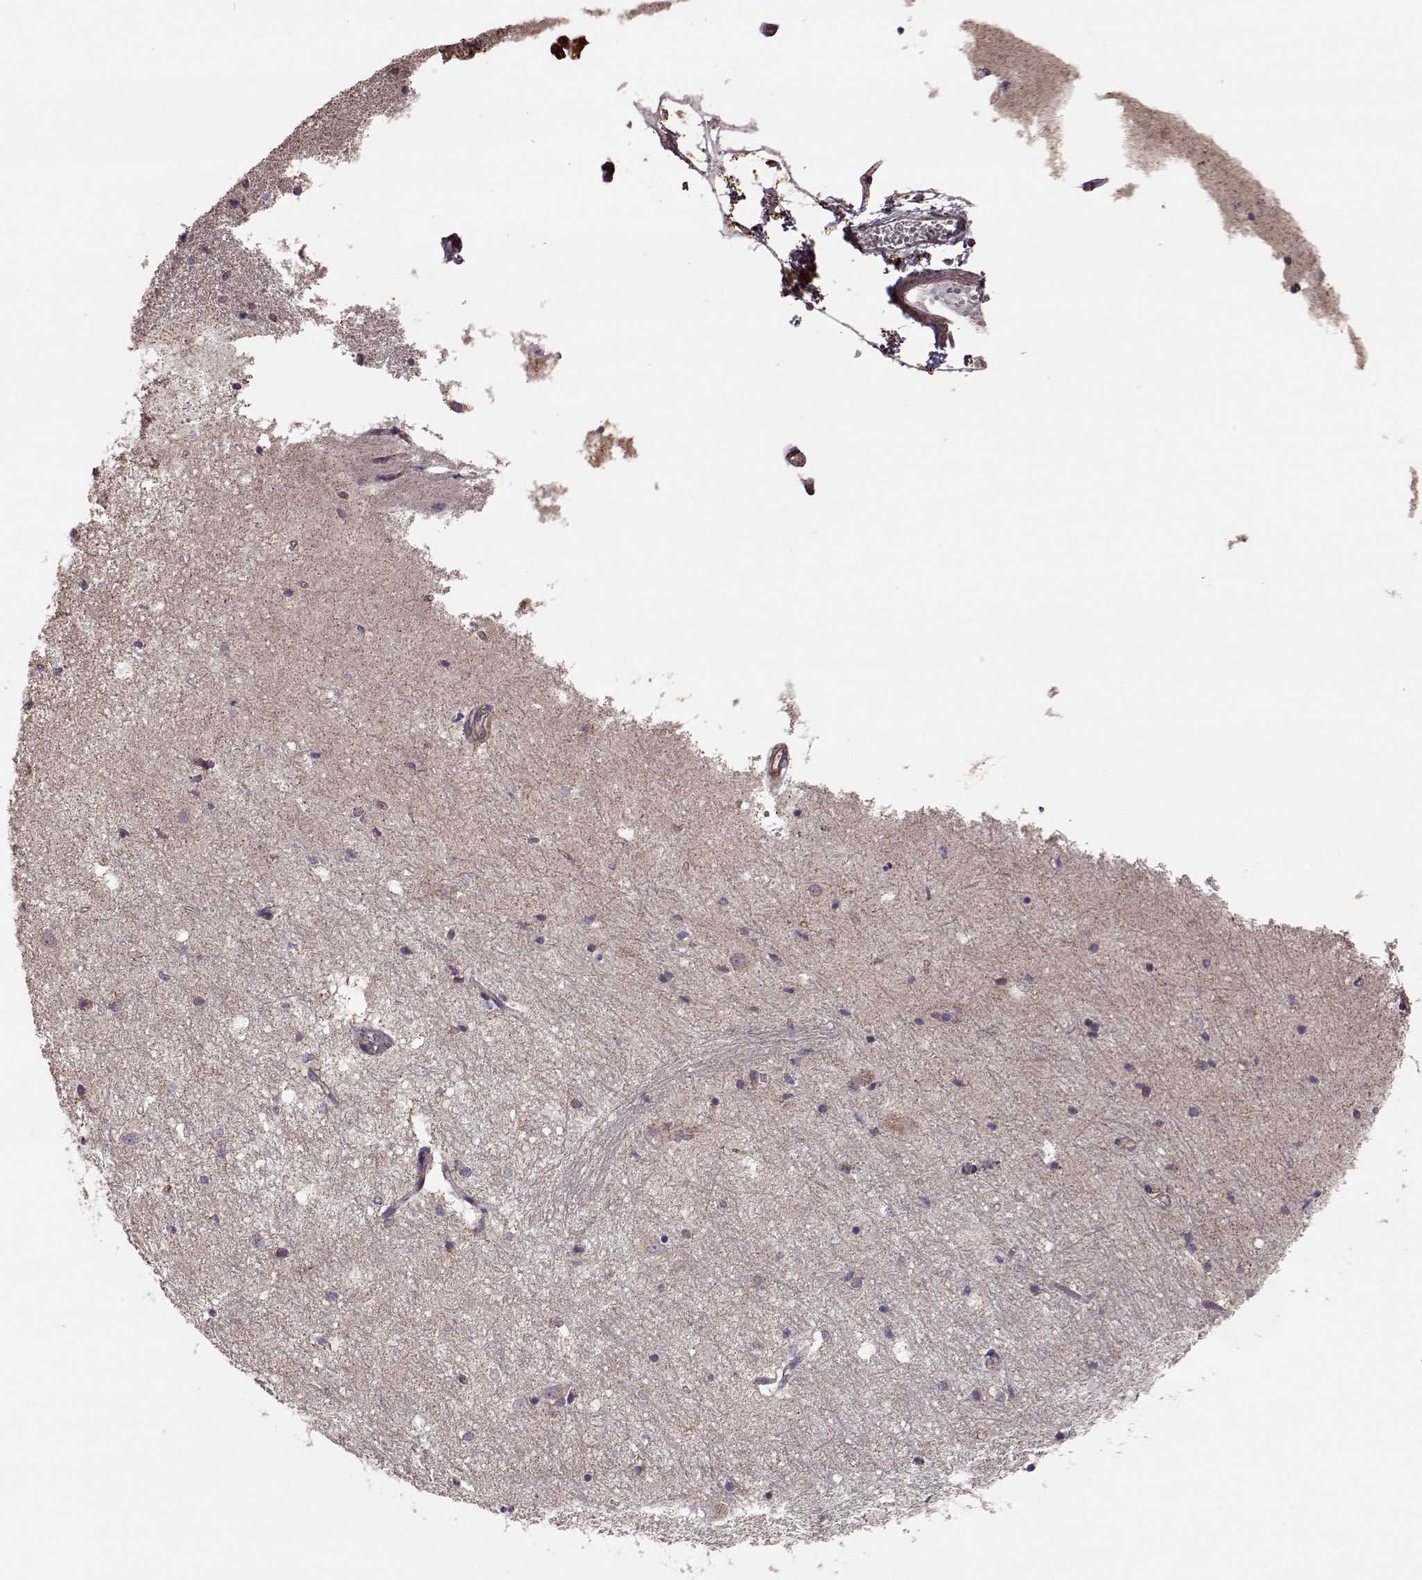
{"staining": {"intensity": "weak", "quantity": "<25%", "location": "cytoplasmic/membranous"}, "tissue": "hippocampus", "cell_type": "Glial cells", "image_type": "normal", "snomed": [{"axis": "morphology", "description": "Normal tissue, NOS"}, {"axis": "topography", "description": "Hippocampus"}], "caption": "This micrograph is of unremarkable hippocampus stained with immunohistochemistry to label a protein in brown with the nuclei are counter-stained blue. There is no positivity in glial cells.", "gene": "PUDP", "patient": {"sex": "male", "age": 44}}